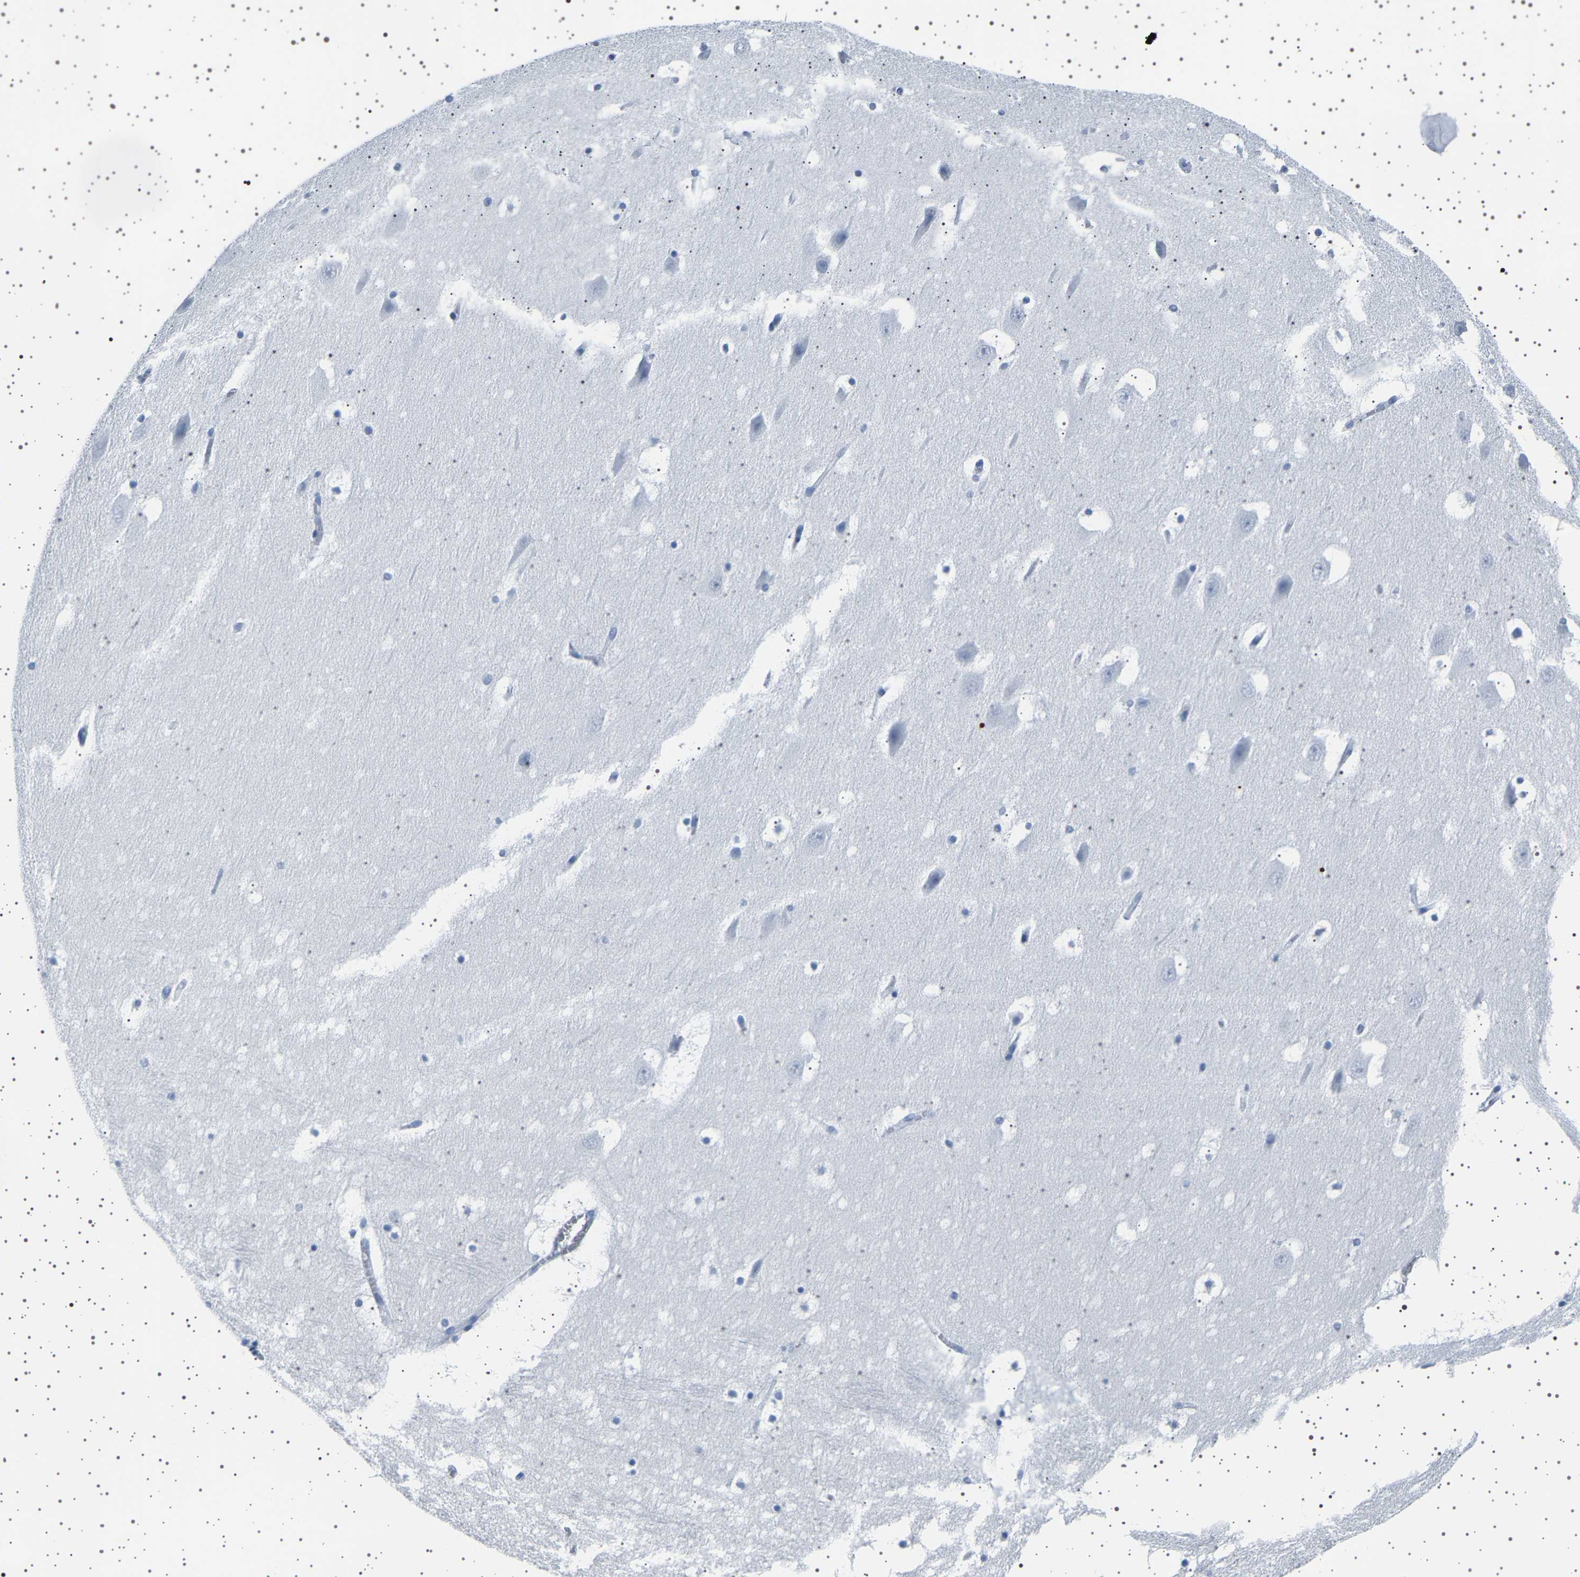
{"staining": {"intensity": "negative", "quantity": "none", "location": "none"}, "tissue": "hippocampus", "cell_type": "Glial cells", "image_type": "normal", "snomed": [{"axis": "morphology", "description": "Normal tissue, NOS"}, {"axis": "topography", "description": "Hippocampus"}], "caption": "IHC image of unremarkable hippocampus: hippocampus stained with DAB exhibits no significant protein staining in glial cells. (DAB immunohistochemistry (IHC), high magnification).", "gene": "TFF3", "patient": {"sex": "male", "age": 45}}